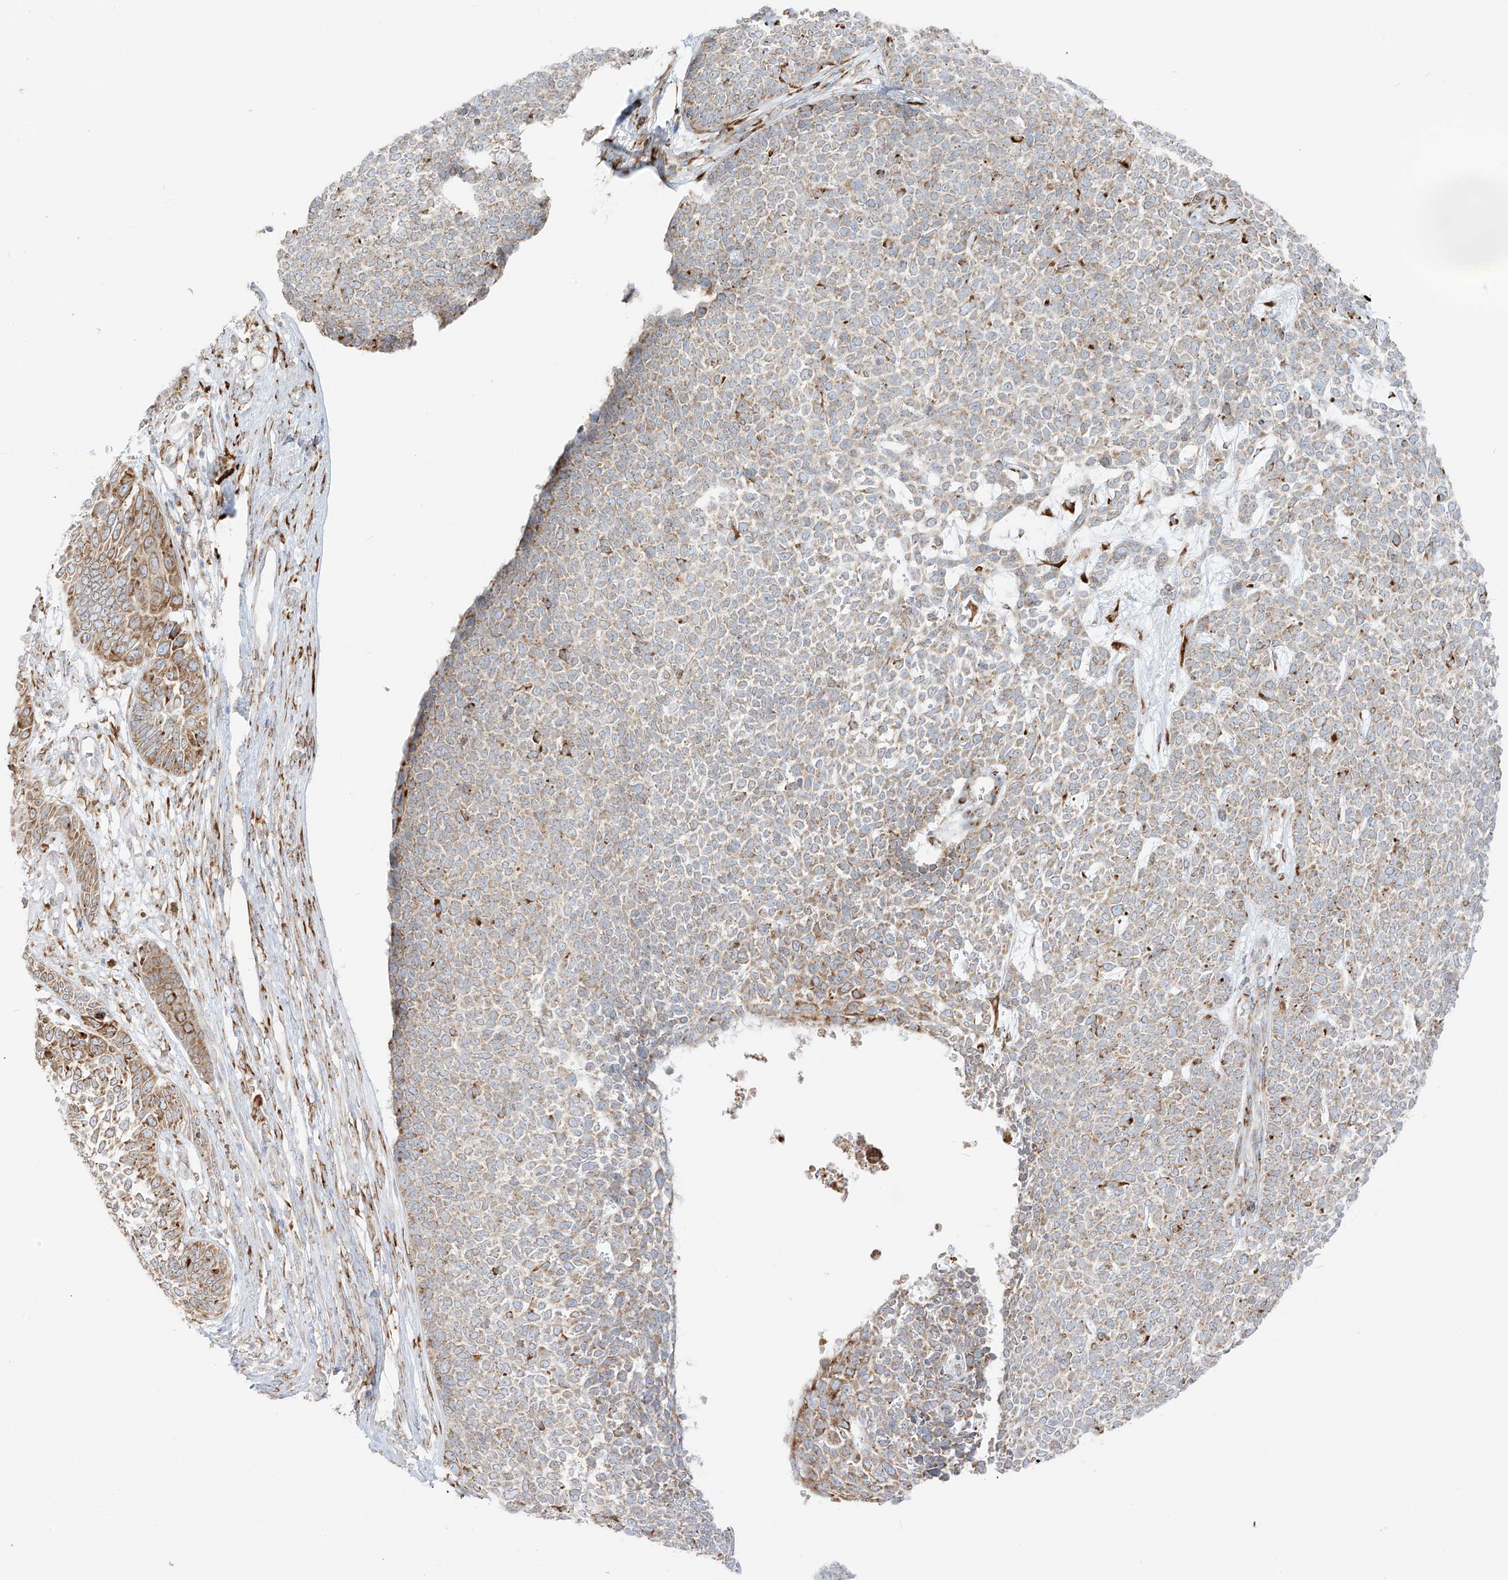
{"staining": {"intensity": "moderate", "quantity": "<25%", "location": "cytoplasmic/membranous"}, "tissue": "skin cancer", "cell_type": "Tumor cells", "image_type": "cancer", "snomed": [{"axis": "morphology", "description": "Basal cell carcinoma"}, {"axis": "topography", "description": "Skin"}], "caption": "Immunohistochemical staining of skin cancer reveals moderate cytoplasmic/membranous protein expression in approximately <25% of tumor cells.", "gene": "LRRC59", "patient": {"sex": "female", "age": 84}}